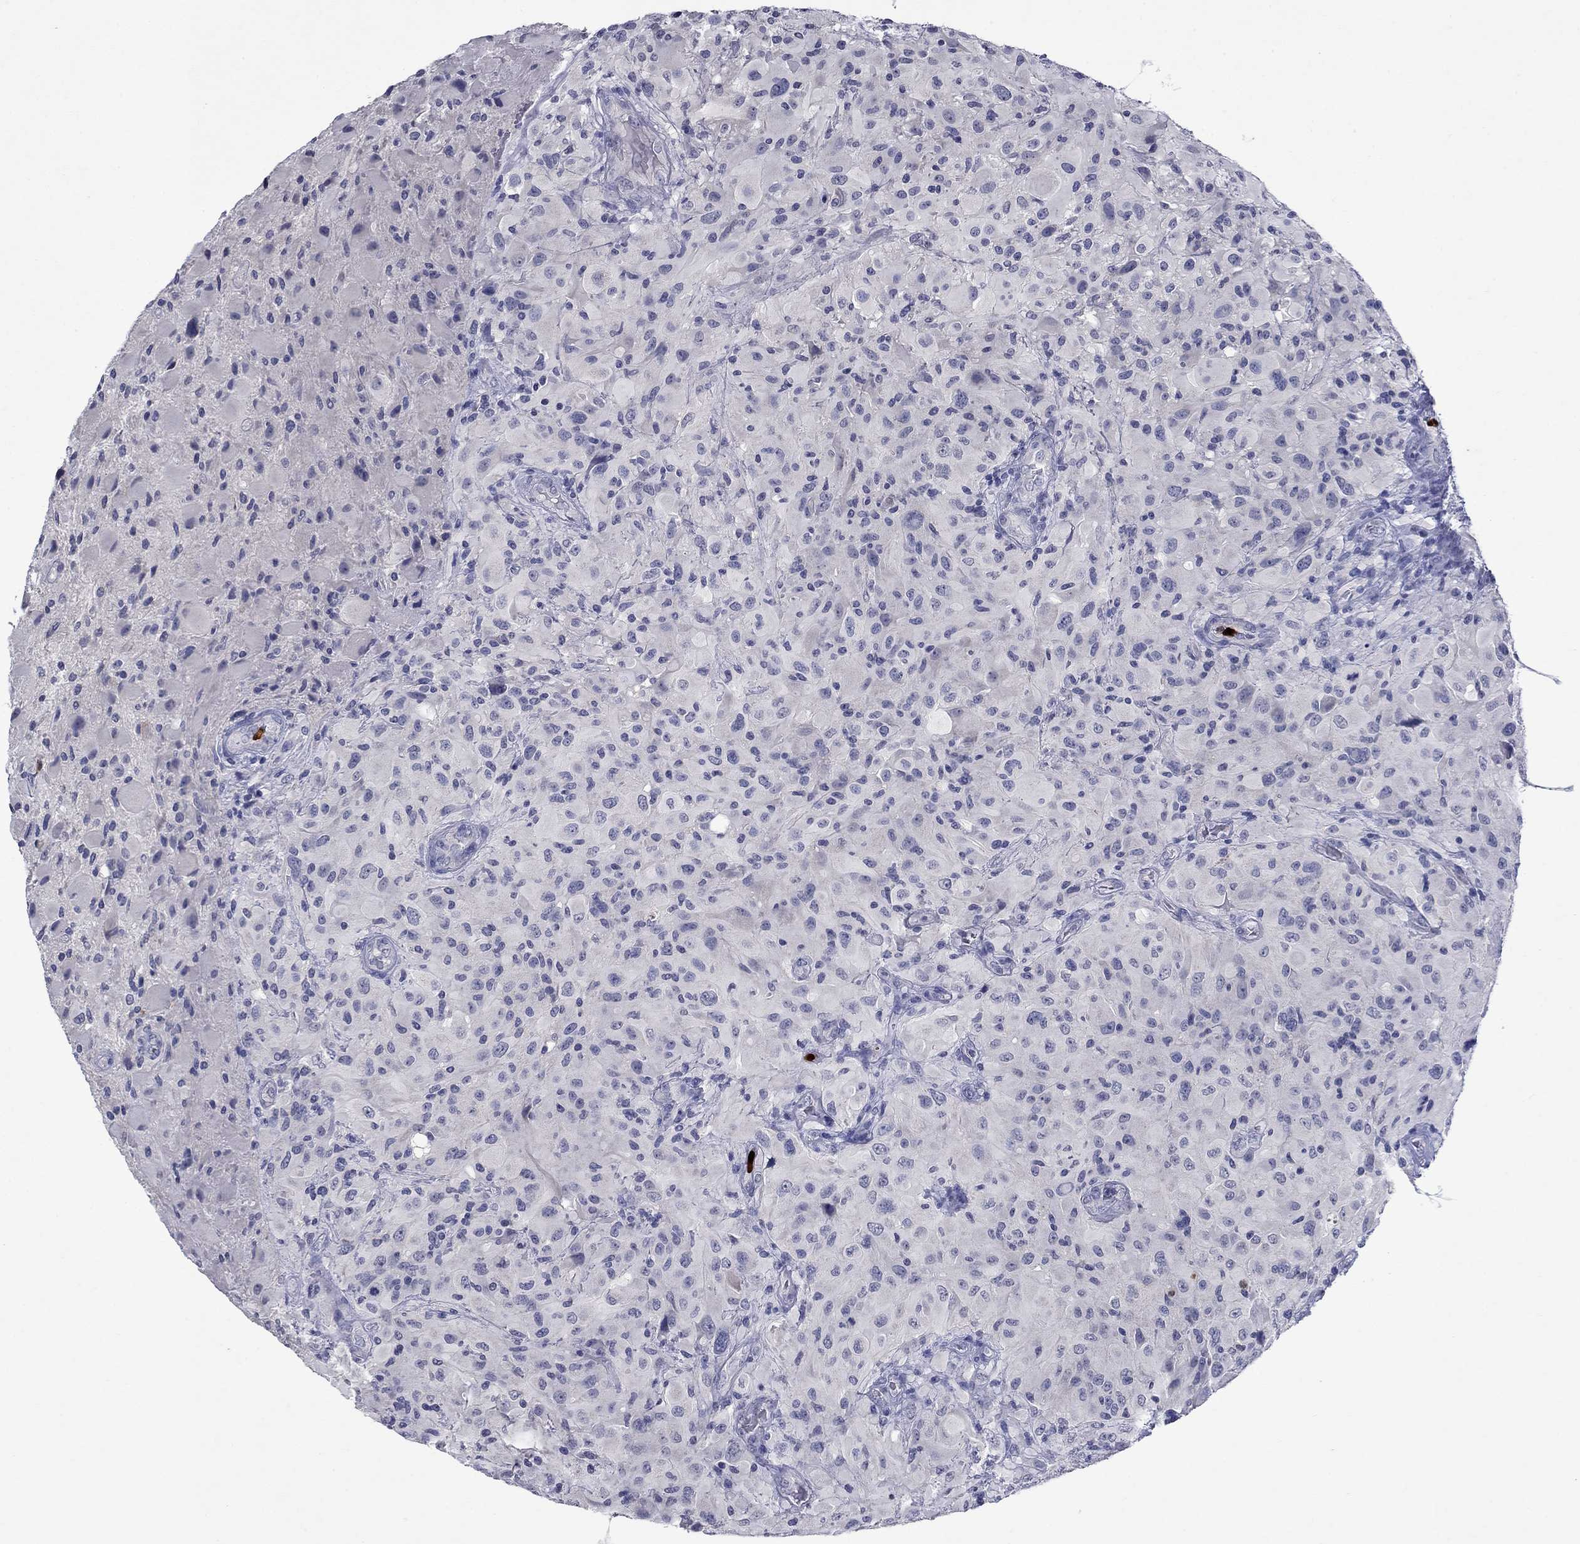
{"staining": {"intensity": "negative", "quantity": "none", "location": "none"}, "tissue": "glioma", "cell_type": "Tumor cells", "image_type": "cancer", "snomed": [{"axis": "morphology", "description": "Glioma, malignant, High grade"}, {"axis": "topography", "description": "Cerebral cortex"}], "caption": "Immunohistochemistry (IHC) histopathology image of glioma stained for a protein (brown), which exhibits no positivity in tumor cells.", "gene": "IRF5", "patient": {"sex": "male", "age": 35}}